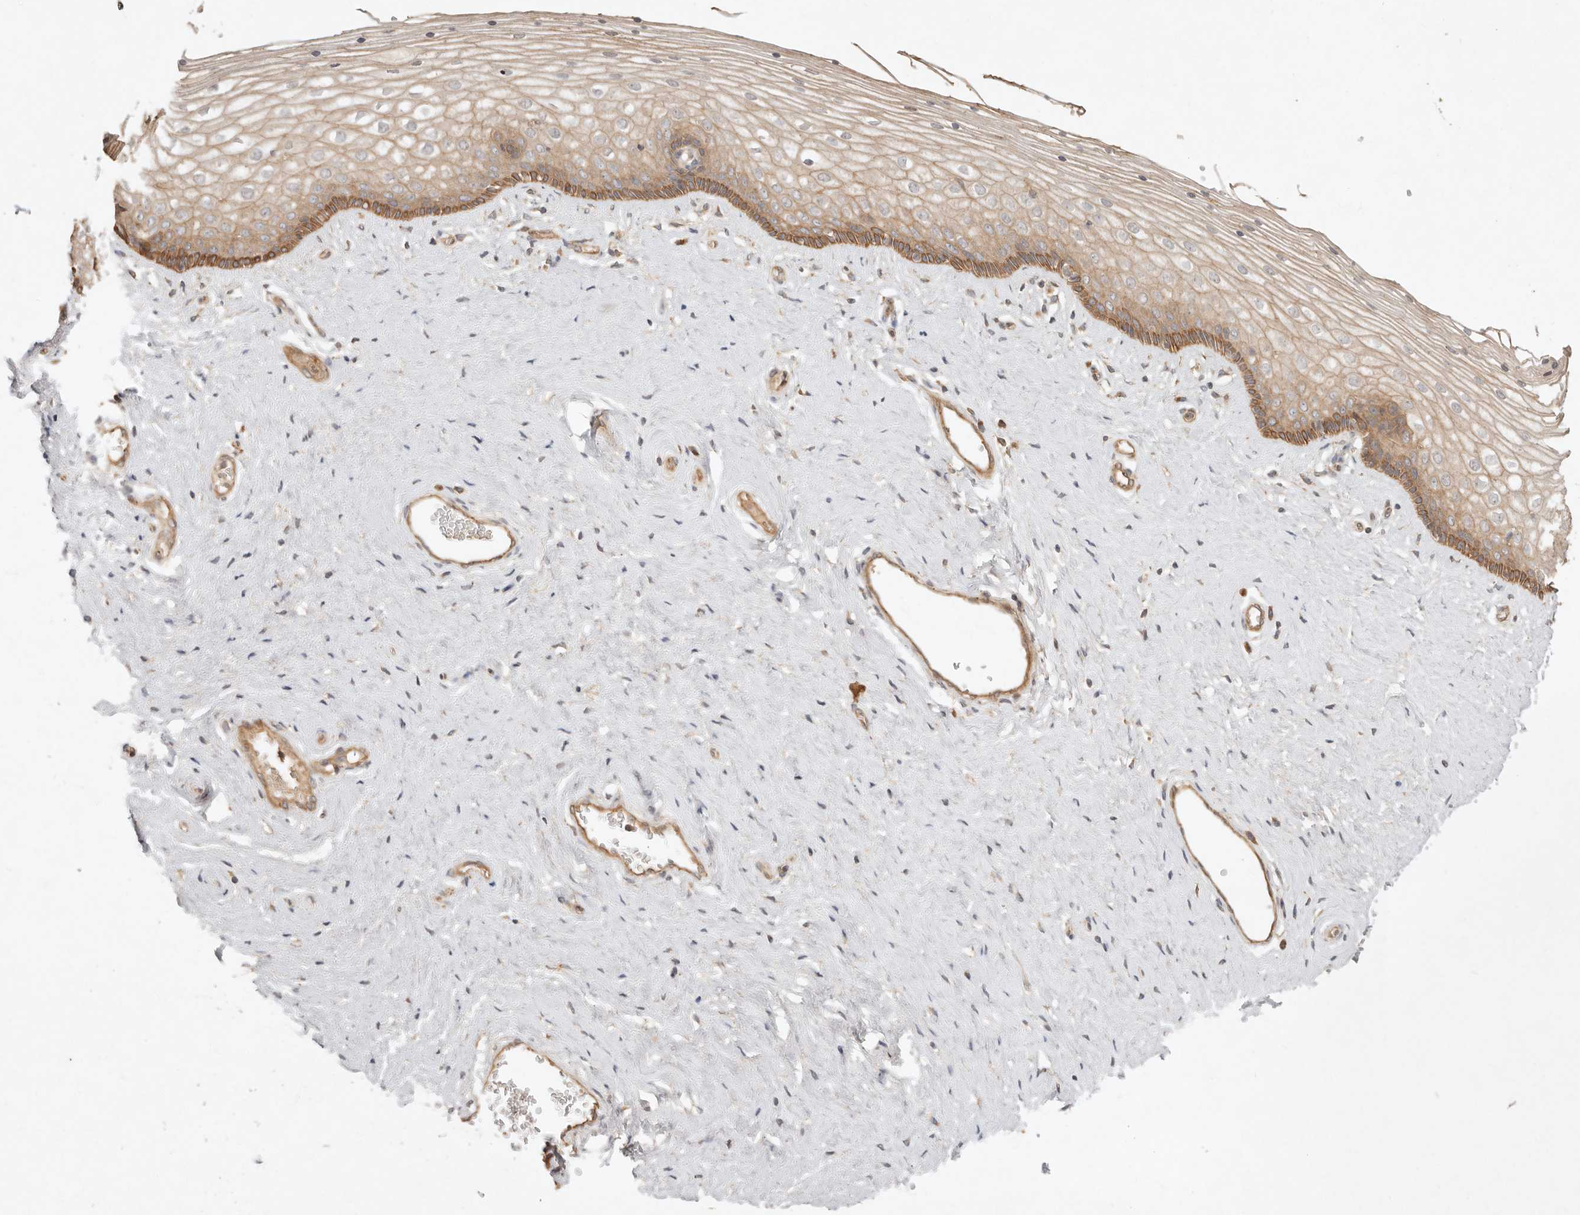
{"staining": {"intensity": "moderate", "quantity": ">75%", "location": "cytoplasmic/membranous"}, "tissue": "vagina", "cell_type": "Squamous epithelial cells", "image_type": "normal", "snomed": [{"axis": "morphology", "description": "Normal tissue, NOS"}, {"axis": "topography", "description": "Vagina"}], "caption": "Immunohistochemical staining of normal vagina demonstrates medium levels of moderate cytoplasmic/membranous staining in about >75% of squamous epithelial cells.", "gene": "HECTD3", "patient": {"sex": "female", "age": 46}}